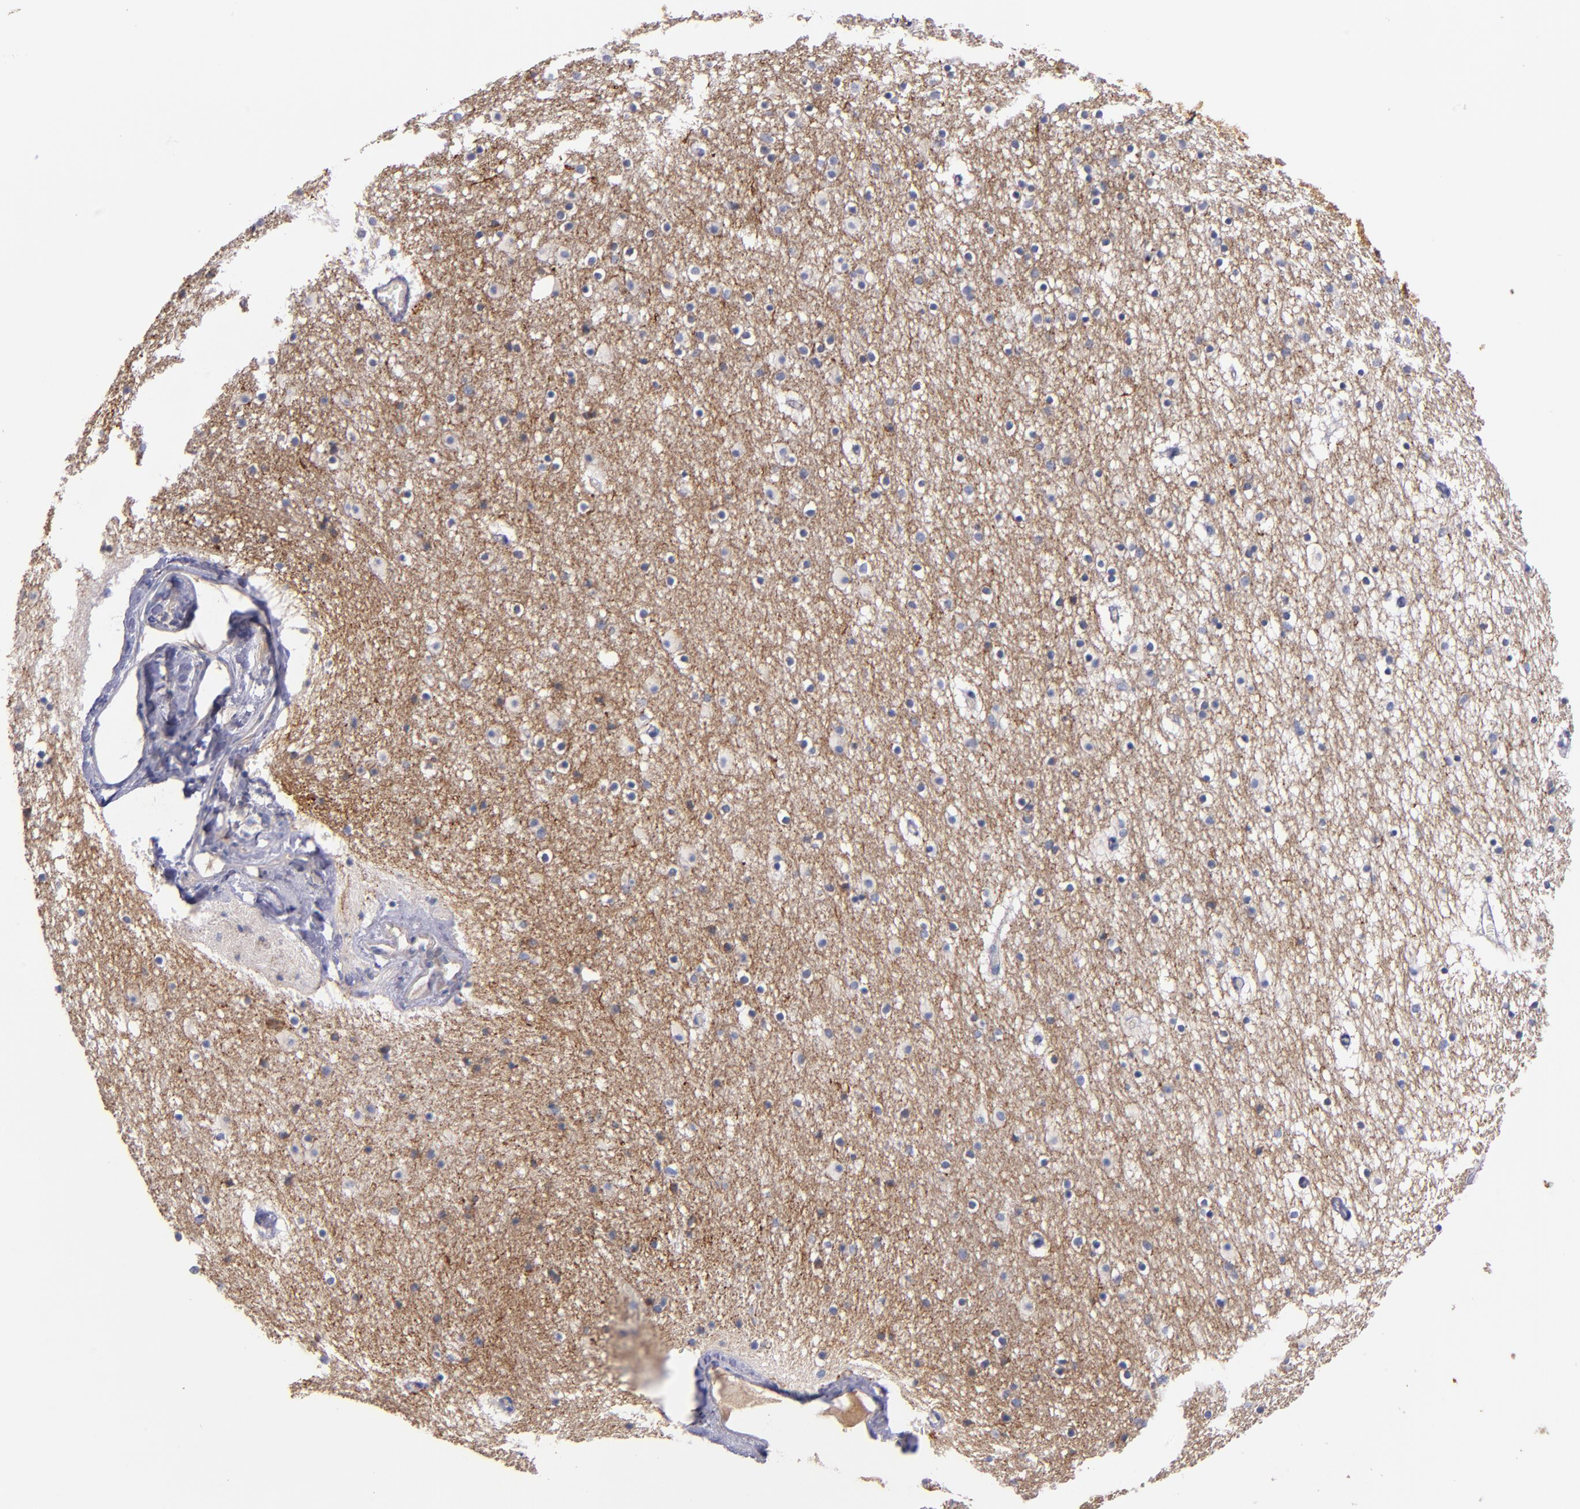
{"staining": {"intensity": "negative", "quantity": "none", "location": "none"}, "tissue": "caudate", "cell_type": "Glial cells", "image_type": "normal", "snomed": [{"axis": "morphology", "description": "Normal tissue, NOS"}, {"axis": "topography", "description": "Lateral ventricle wall"}], "caption": "The image shows no significant staining in glial cells of caudate. The staining is performed using DAB (3,3'-diaminobenzidine) brown chromogen with nuclei counter-stained in using hematoxylin.", "gene": "CNTNAP2", "patient": {"sex": "male", "age": 45}}